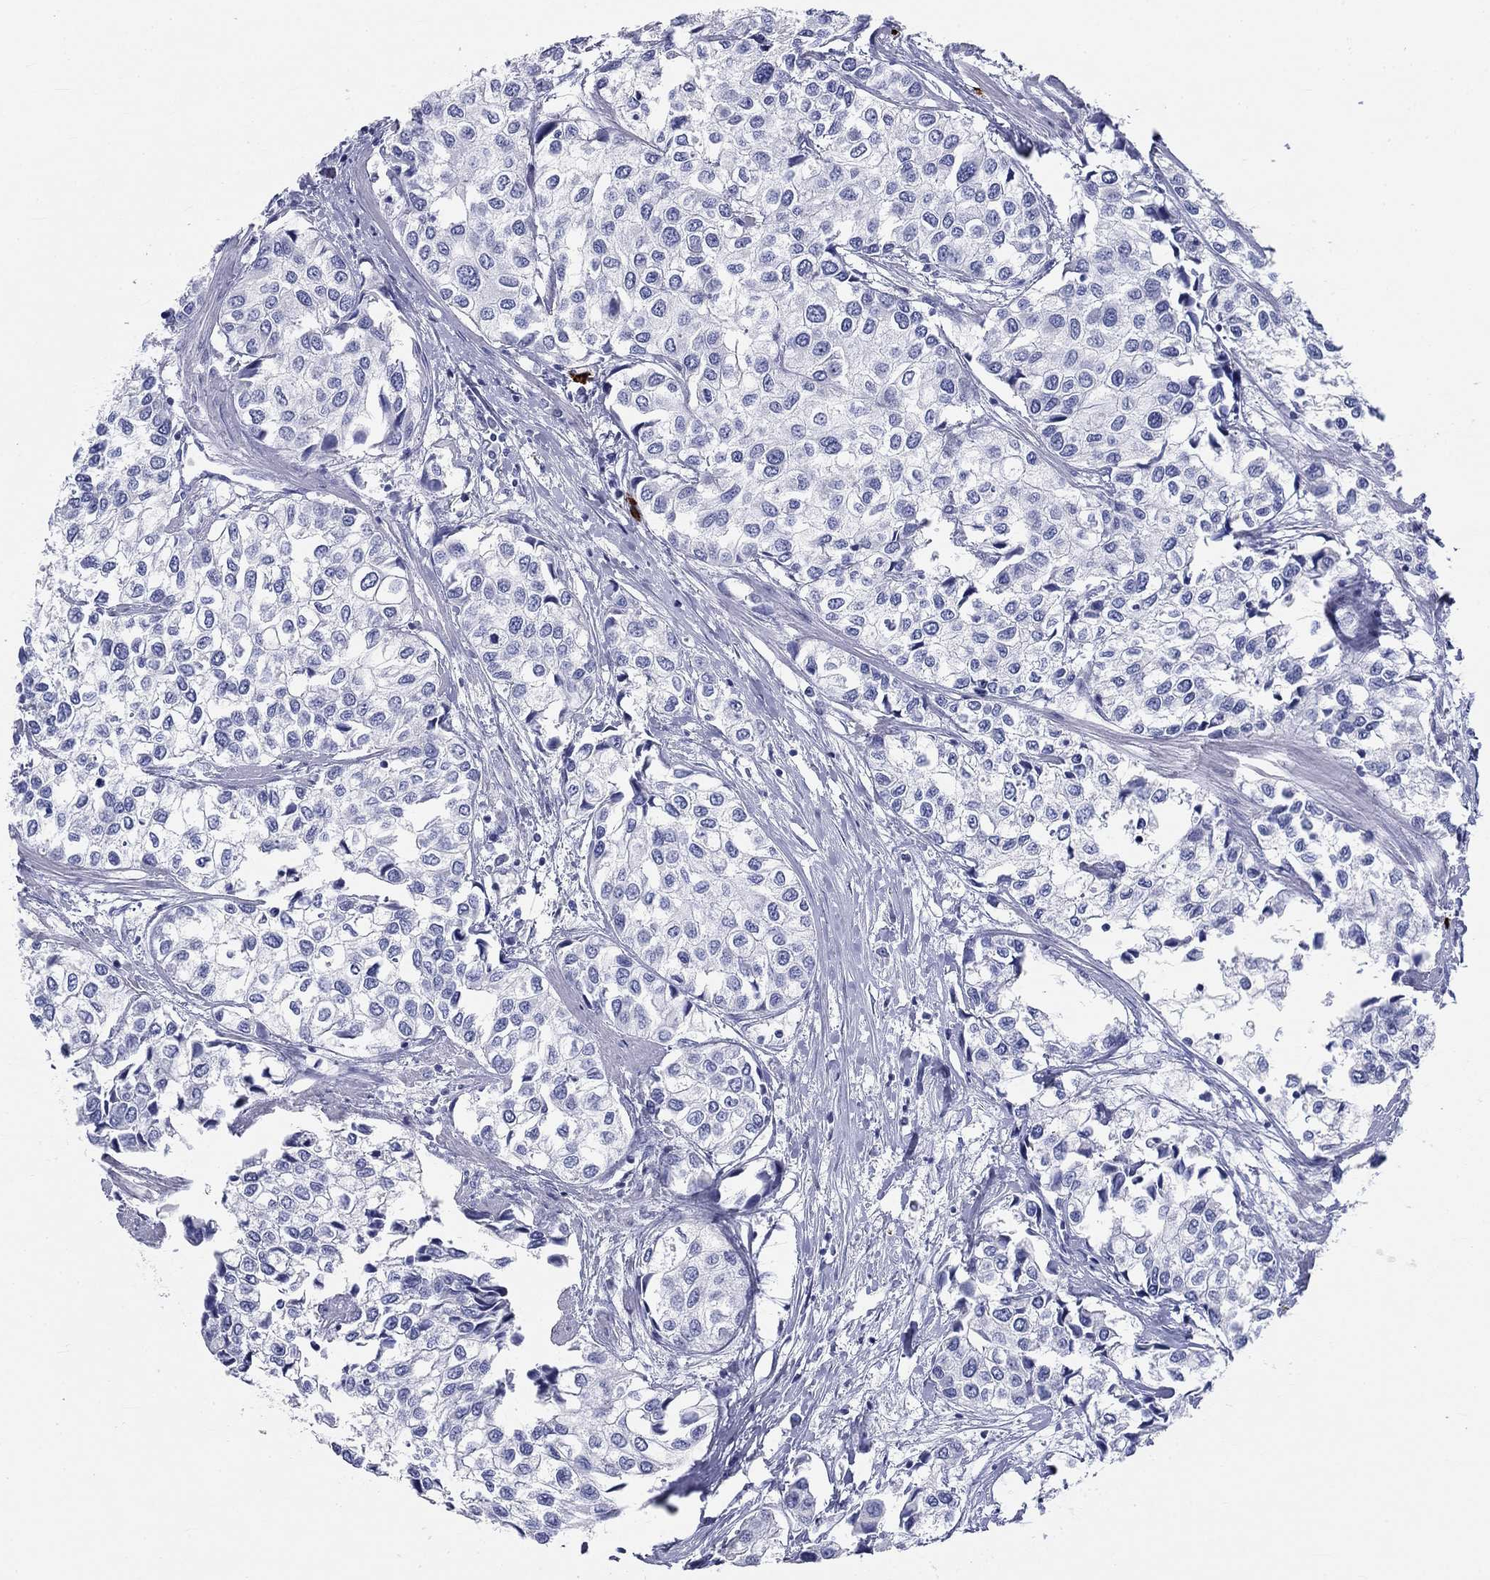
{"staining": {"intensity": "negative", "quantity": "none", "location": "none"}, "tissue": "urothelial cancer", "cell_type": "Tumor cells", "image_type": "cancer", "snomed": [{"axis": "morphology", "description": "Urothelial carcinoma, High grade"}, {"axis": "topography", "description": "Urinary bladder"}], "caption": "This is an immunohistochemistry histopathology image of human urothelial cancer. There is no staining in tumor cells.", "gene": "CD40LG", "patient": {"sex": "male", "age": 73}}